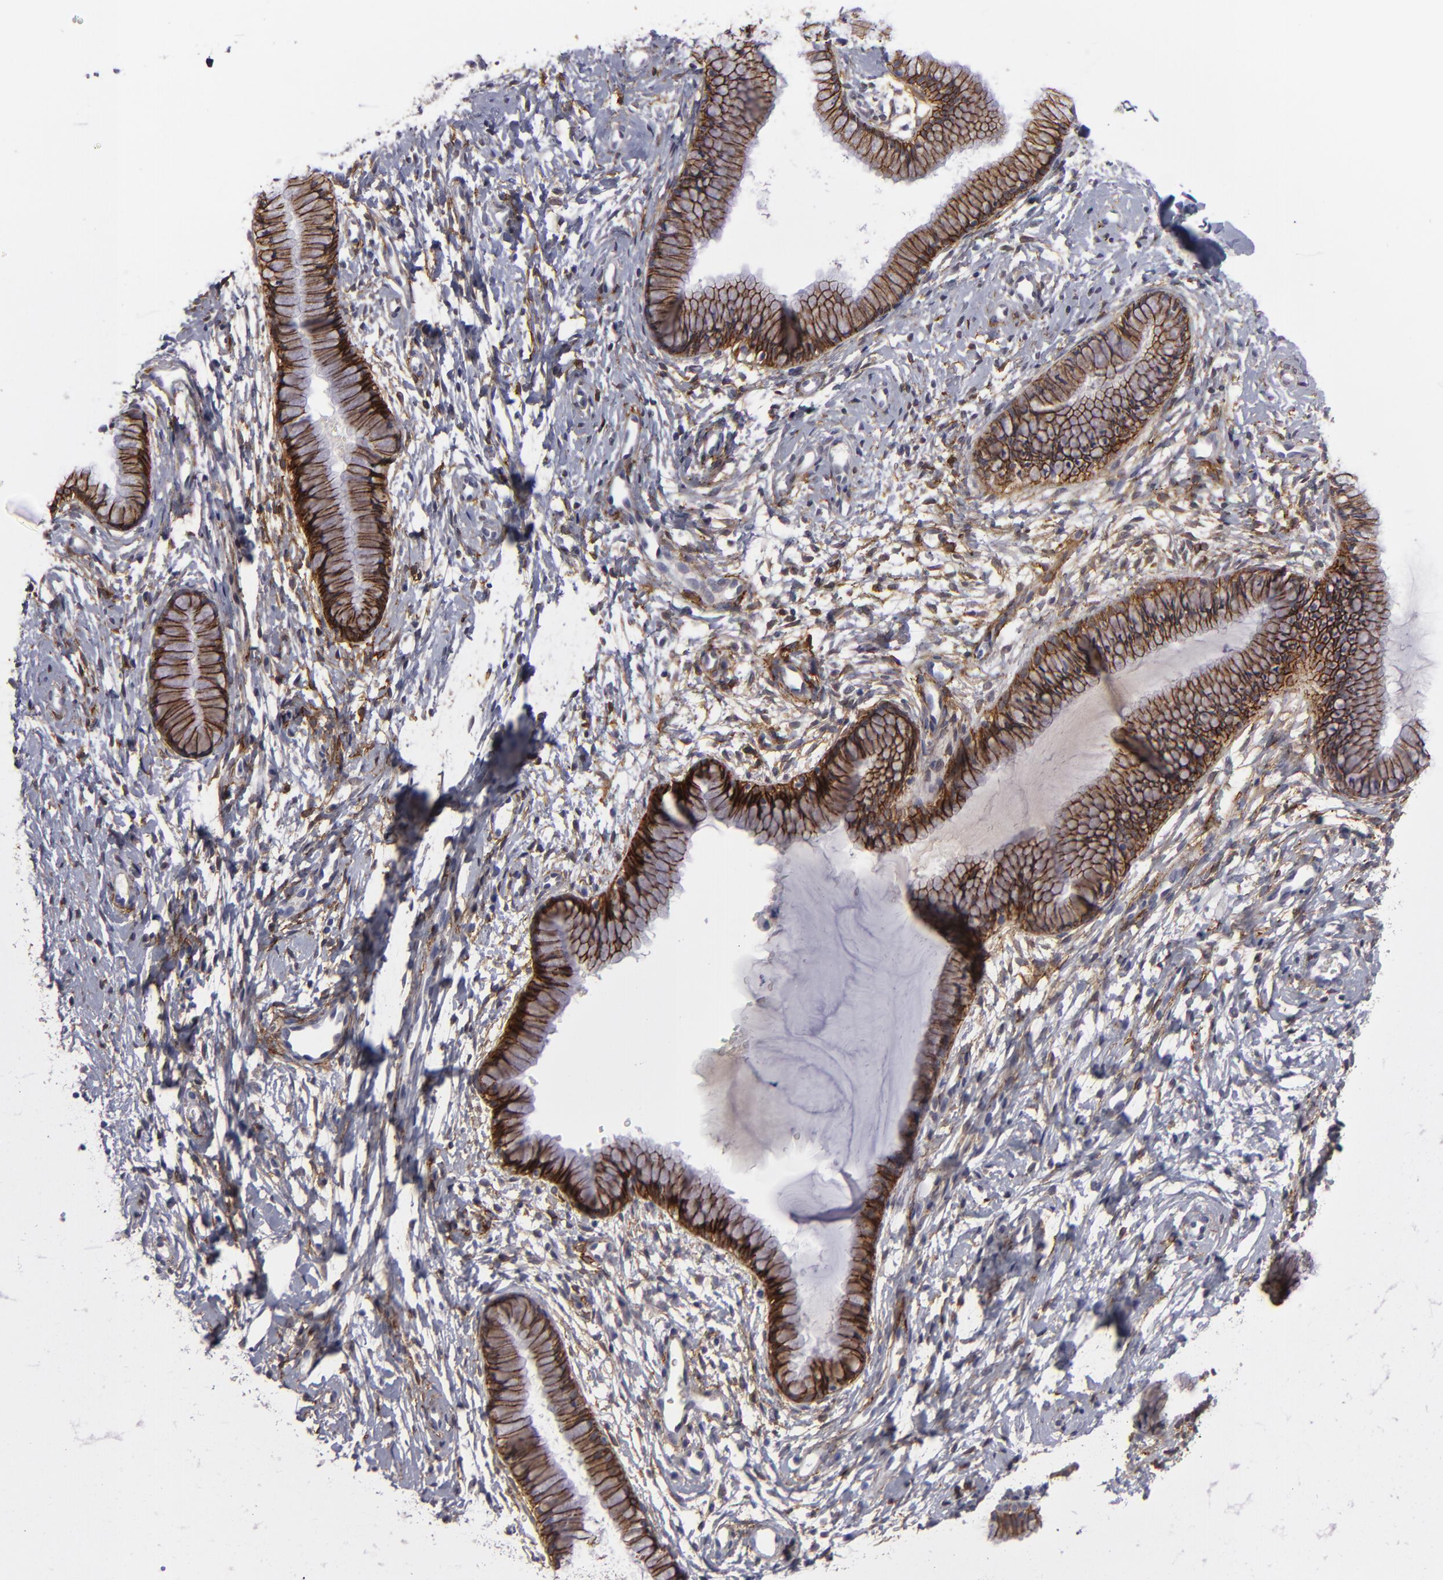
{"staining": {"intensity": "moderate", "quantity": ">75%", "location": "cytoplasmic/membranous"}, "tissue": "cervix", "cell_type": "Glandular cells", "image_type": "normal", "snomed": [{"axis": "morphology", "description": "Normal tissue, NOS"}, {"axis": "topography", "description": "Cervix"}], "caption": "Immunohistochemistry histopathology image of benign human cervix stained for a protein (brown), which demonstrates medium levels of moderate cytoplasmic/membranous expression in approximately >75% of glandular cells.", "gene": "ALCAM", "patient": {"sex": "female", "age": 46}}